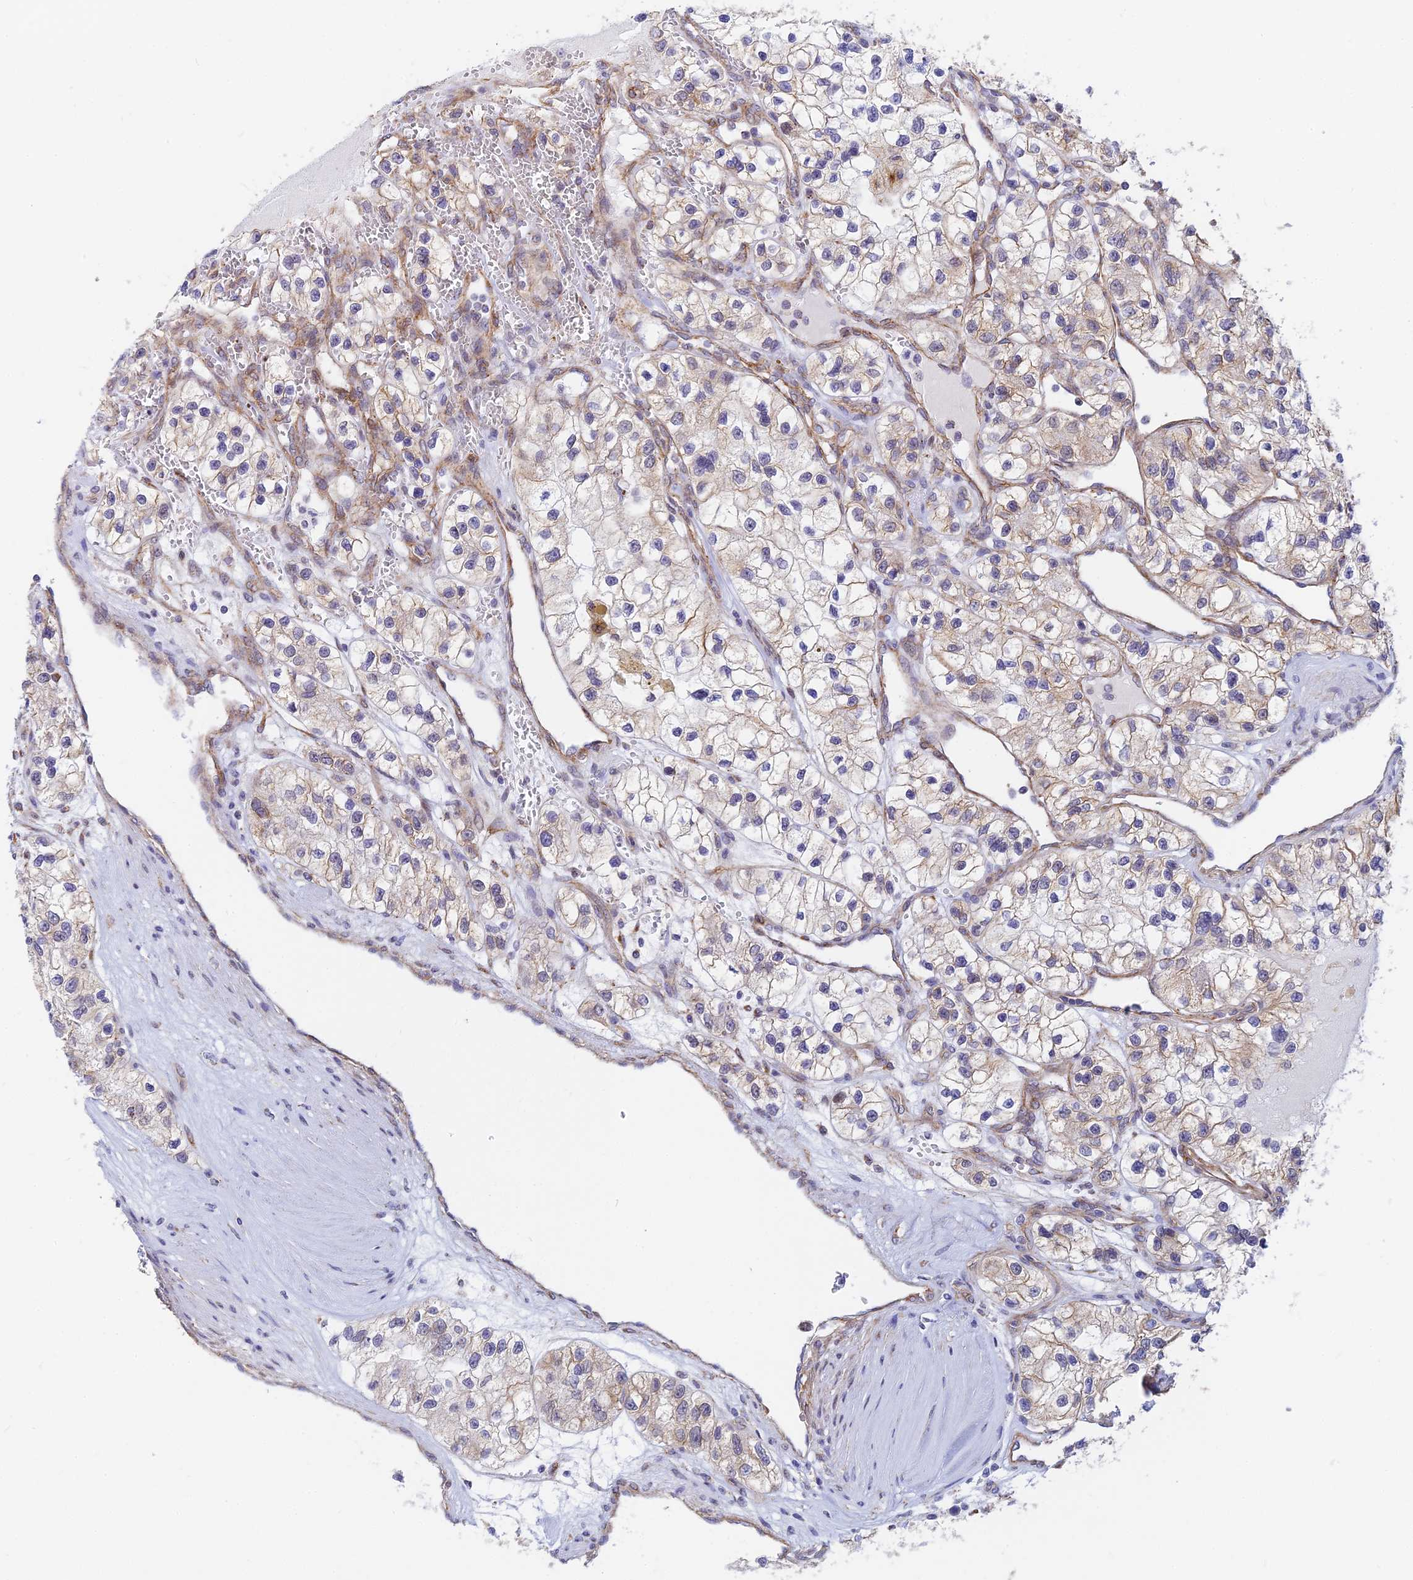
{"staining": {"intensity": "weak", "quantity": "<25%", "location": "cytoplasmic/membranous"}, "tissue": "renal cancer", "cell_type": "Tumor cells", "image_type": "cancer", "snomed": [{"axis": "morphology", "description": "Adenocarcinoma, NOS"}, {"axis": "topography", "description": "Kidney"}], "caption": "Immunohistochemistry histopathology image of neoplastic tissue: human renal adenocarcinoma stained with DAB exhibits no significant protein staining in tumor cells. (Brightfield microscopy of DAB immunohistochemistry at high magnification).", "gene": "VSTM2L", "patient": {"sex": "female", "age": 57}}